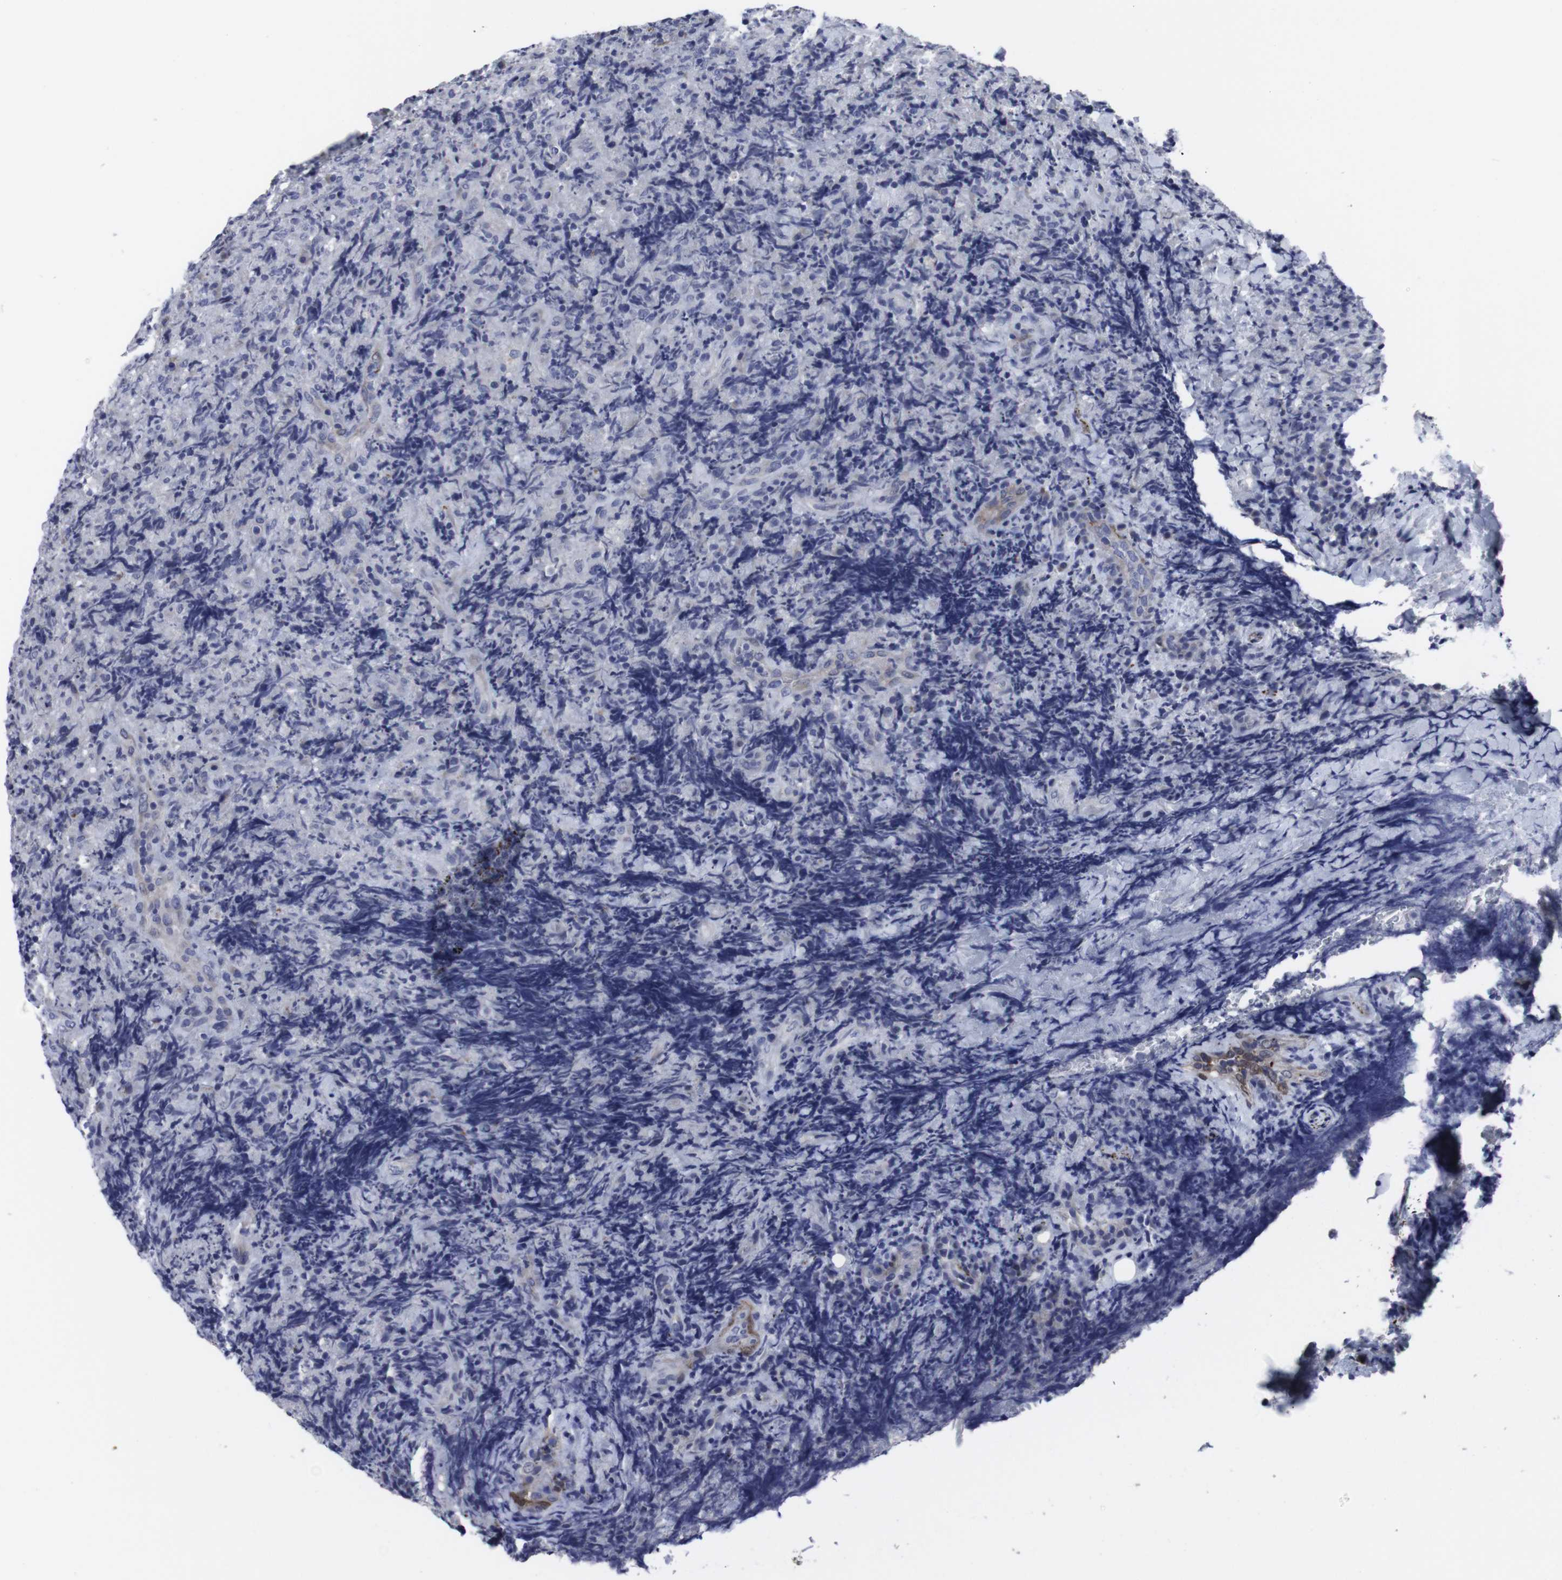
{"staining": {"intensity": "negative", "quantity": "none", "location": "none"}, "tissue": "lymphoma", "cell_type": "Tumor cells", "image_type": "cancer", "snomed": [{"axis": "morphology", "description": "Malignant lymphoma, non-Hodgkin's type, High grade"}, {"axis": "topography", "description": "Tonsil"}], "caption": "Immunohistochemistry (IHC) image of human lymphoma stained for a protein (brown), which shows no staining in tumor cells.", "gene": "SNCG", "patient": {"sex": "female", "age": 36}}